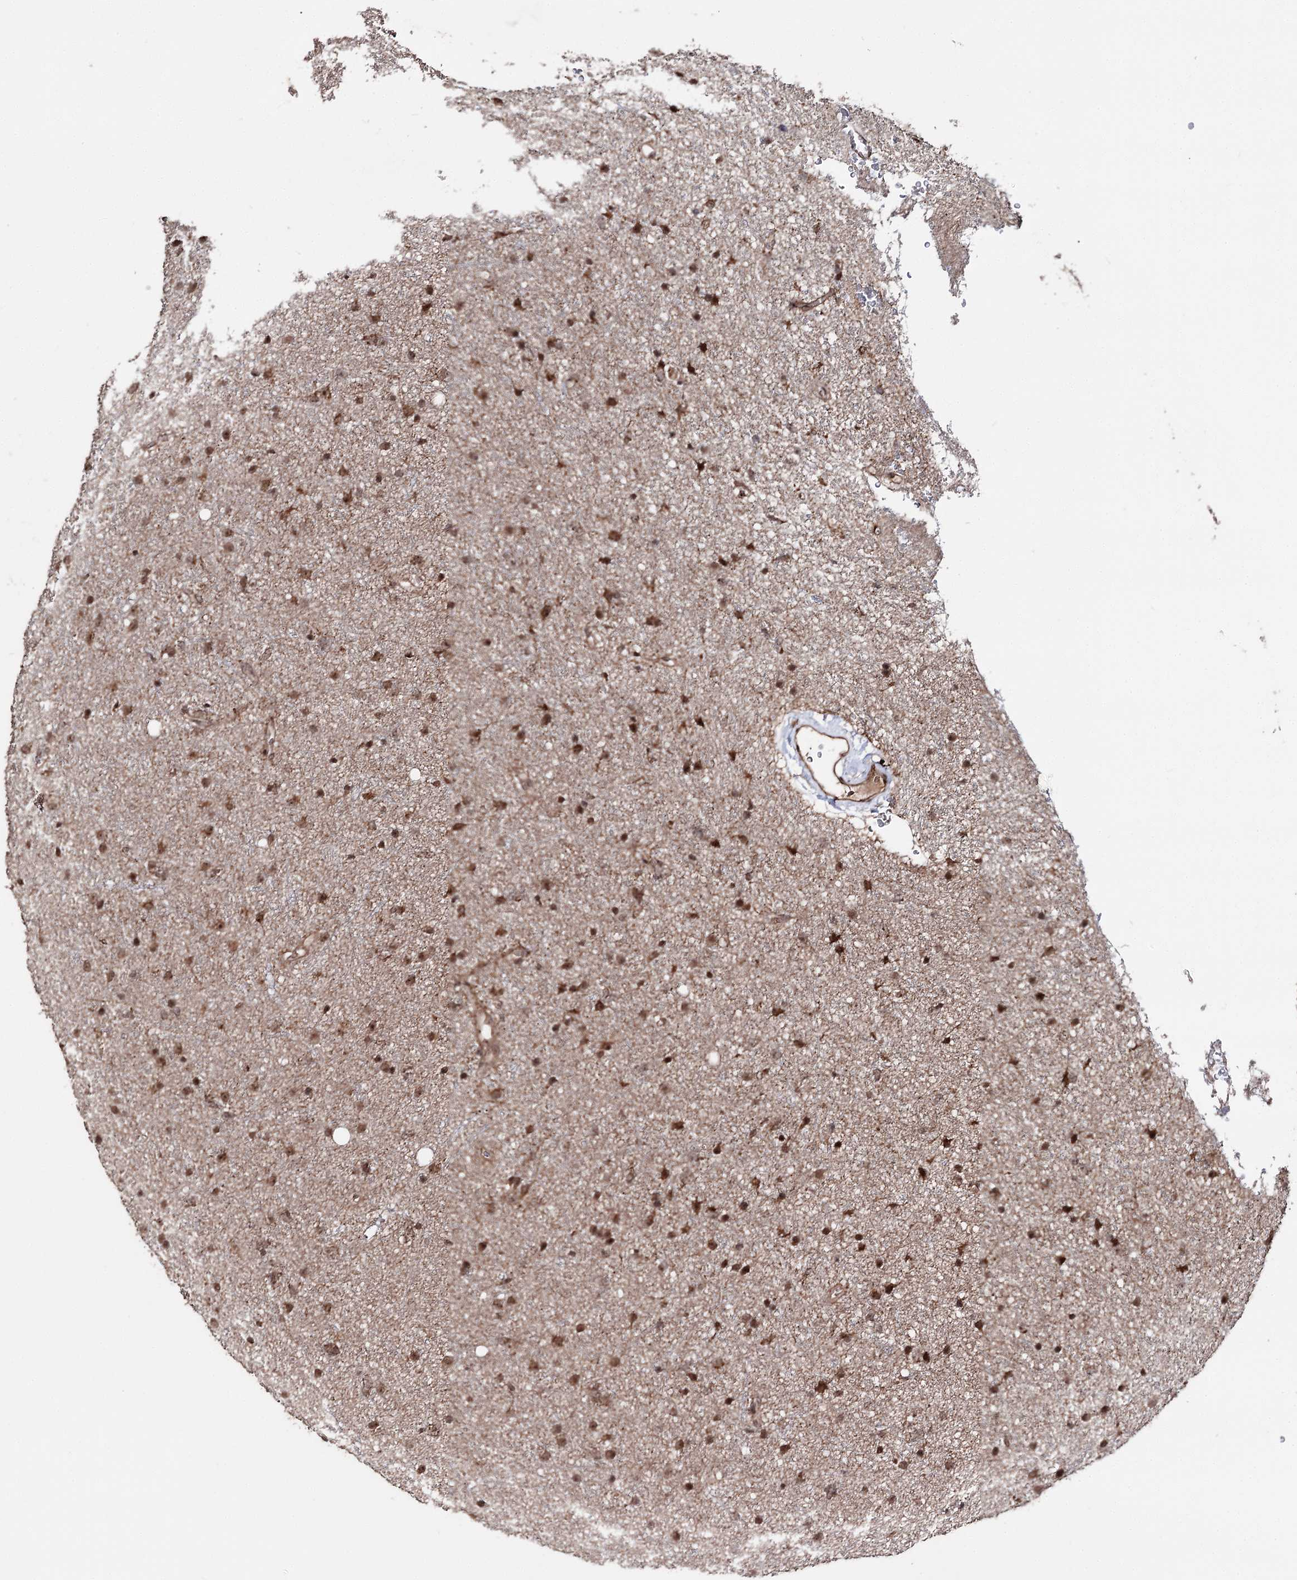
{"staining": {"intensity": "strong", "quantity": ">75%", "location": "nuclear"}, "tissue": "glioma", "cell_type": "Tumor cells", "image_type": "cancer", "snomed": [{"axis": "morphology", "description": "Glioma, malignant, Low grade"}, {"axis": "topography", "description": "Cerebral cortex"}], "caption": "The image shows immunohistochemical staining of glioma. There is strong nuclear staining is present in approximately >75% of tumor cells. The protein of interest is shown in brown color, while the nuclei are stained blue.", "gene": "FAM53B", "patient": {"sex": "female", "age": 39}}